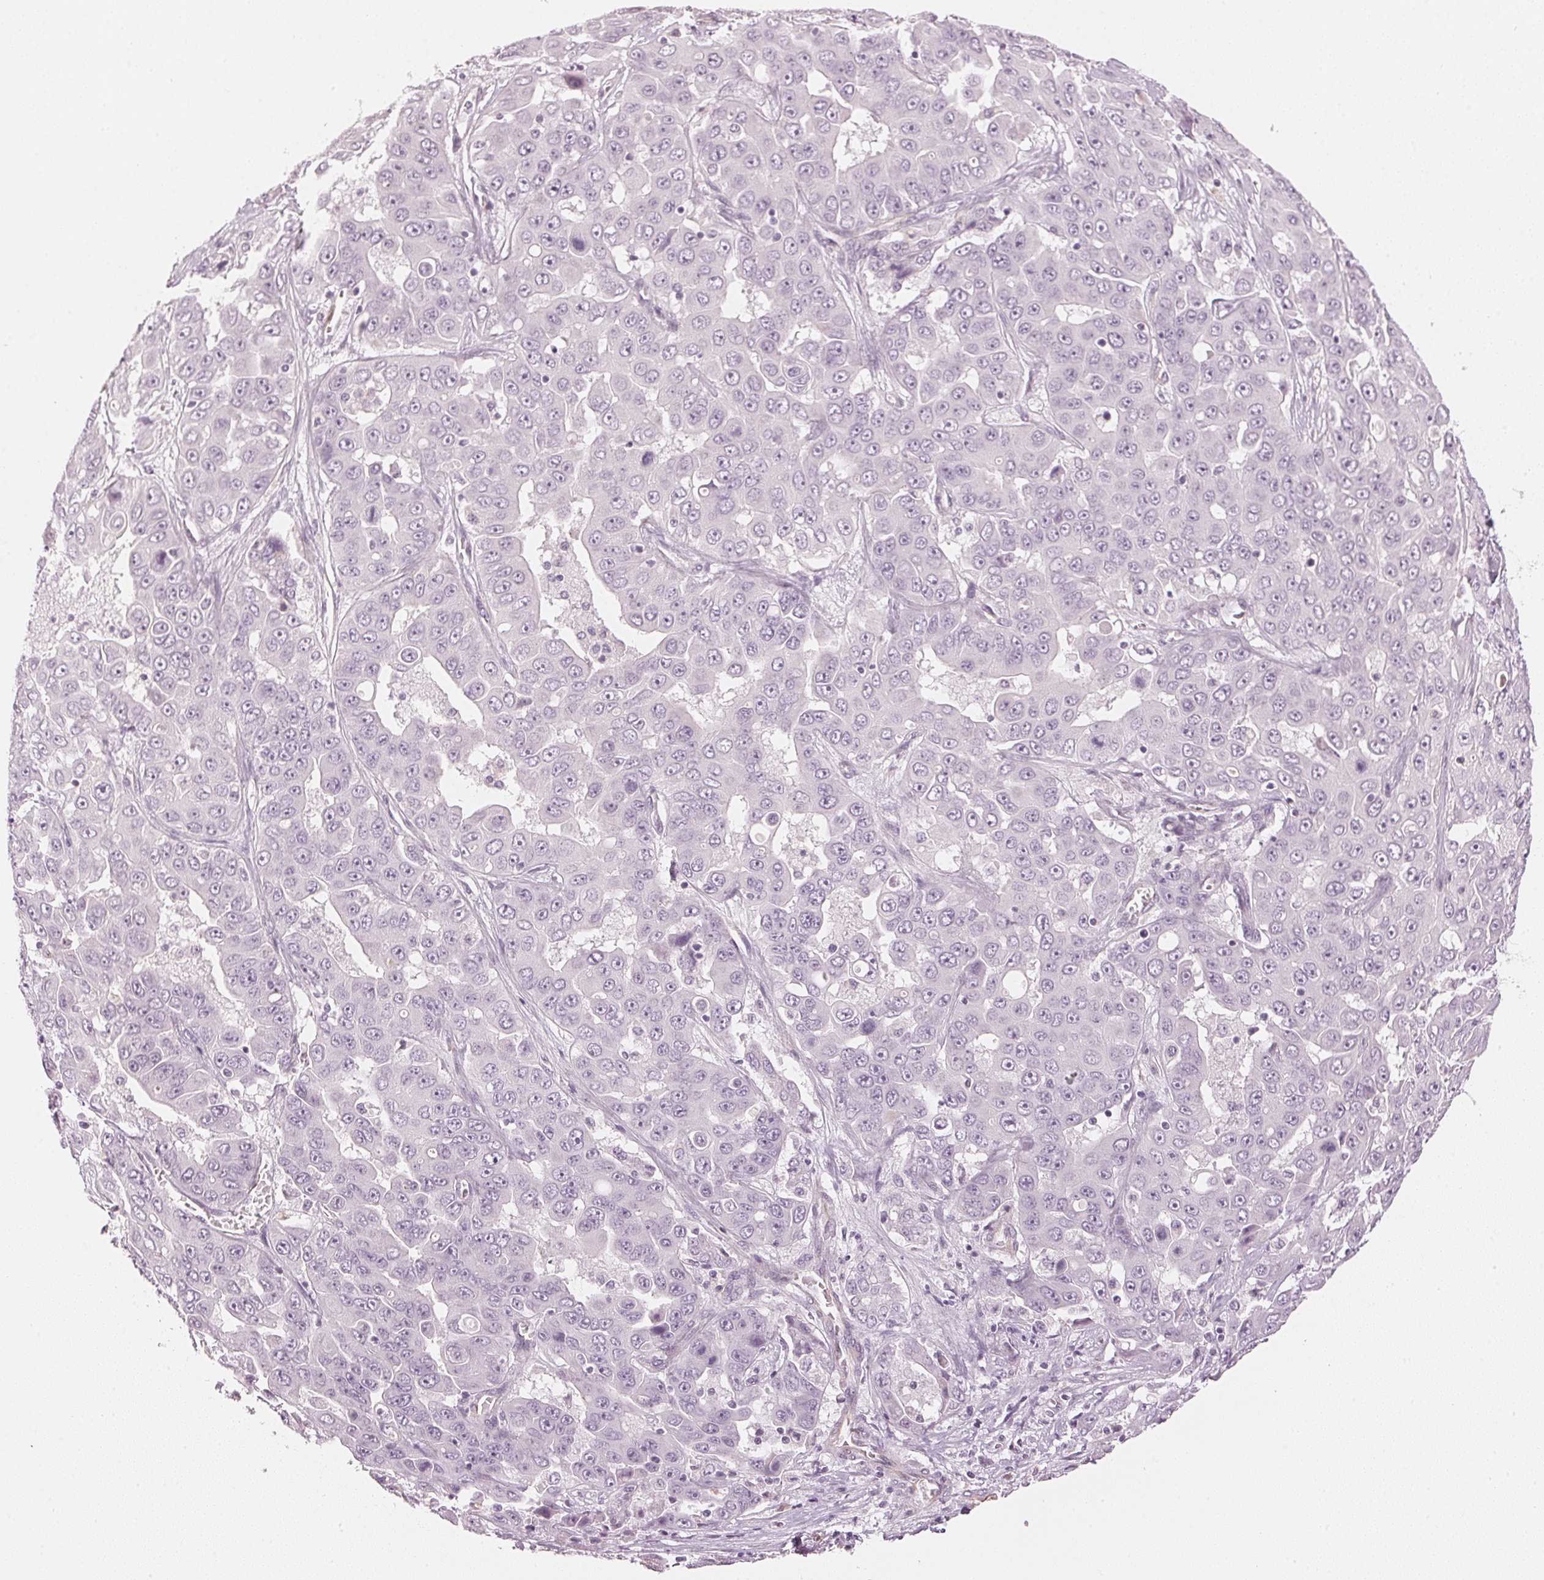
{"staining": {"intensity": "negative", "quantity": "none", "location": "none"}, "tissue": "liver cancer", "cell_type": "Tumor cells", "image_type": "cancer", "snomed": [{"axis": "morphology", "description": "Cholangiocarcinoma"}, {"axis": "topography", "description": "Liver"}], "caption": "An immunohistochemistry (IHC) photomicrograph of liver cancer (cholangiocarcinoma) is shown. There is no staining in tumor cells of liver cancer (cholangiocarcinoma). The staining was performed using DAB to visualize the protein expression in brown, while the nuclei were stained in blue with hematoxylin (Magnification: 20x).", "gene": "APLP1", "patient": {"sex": "female", "age": 52}}